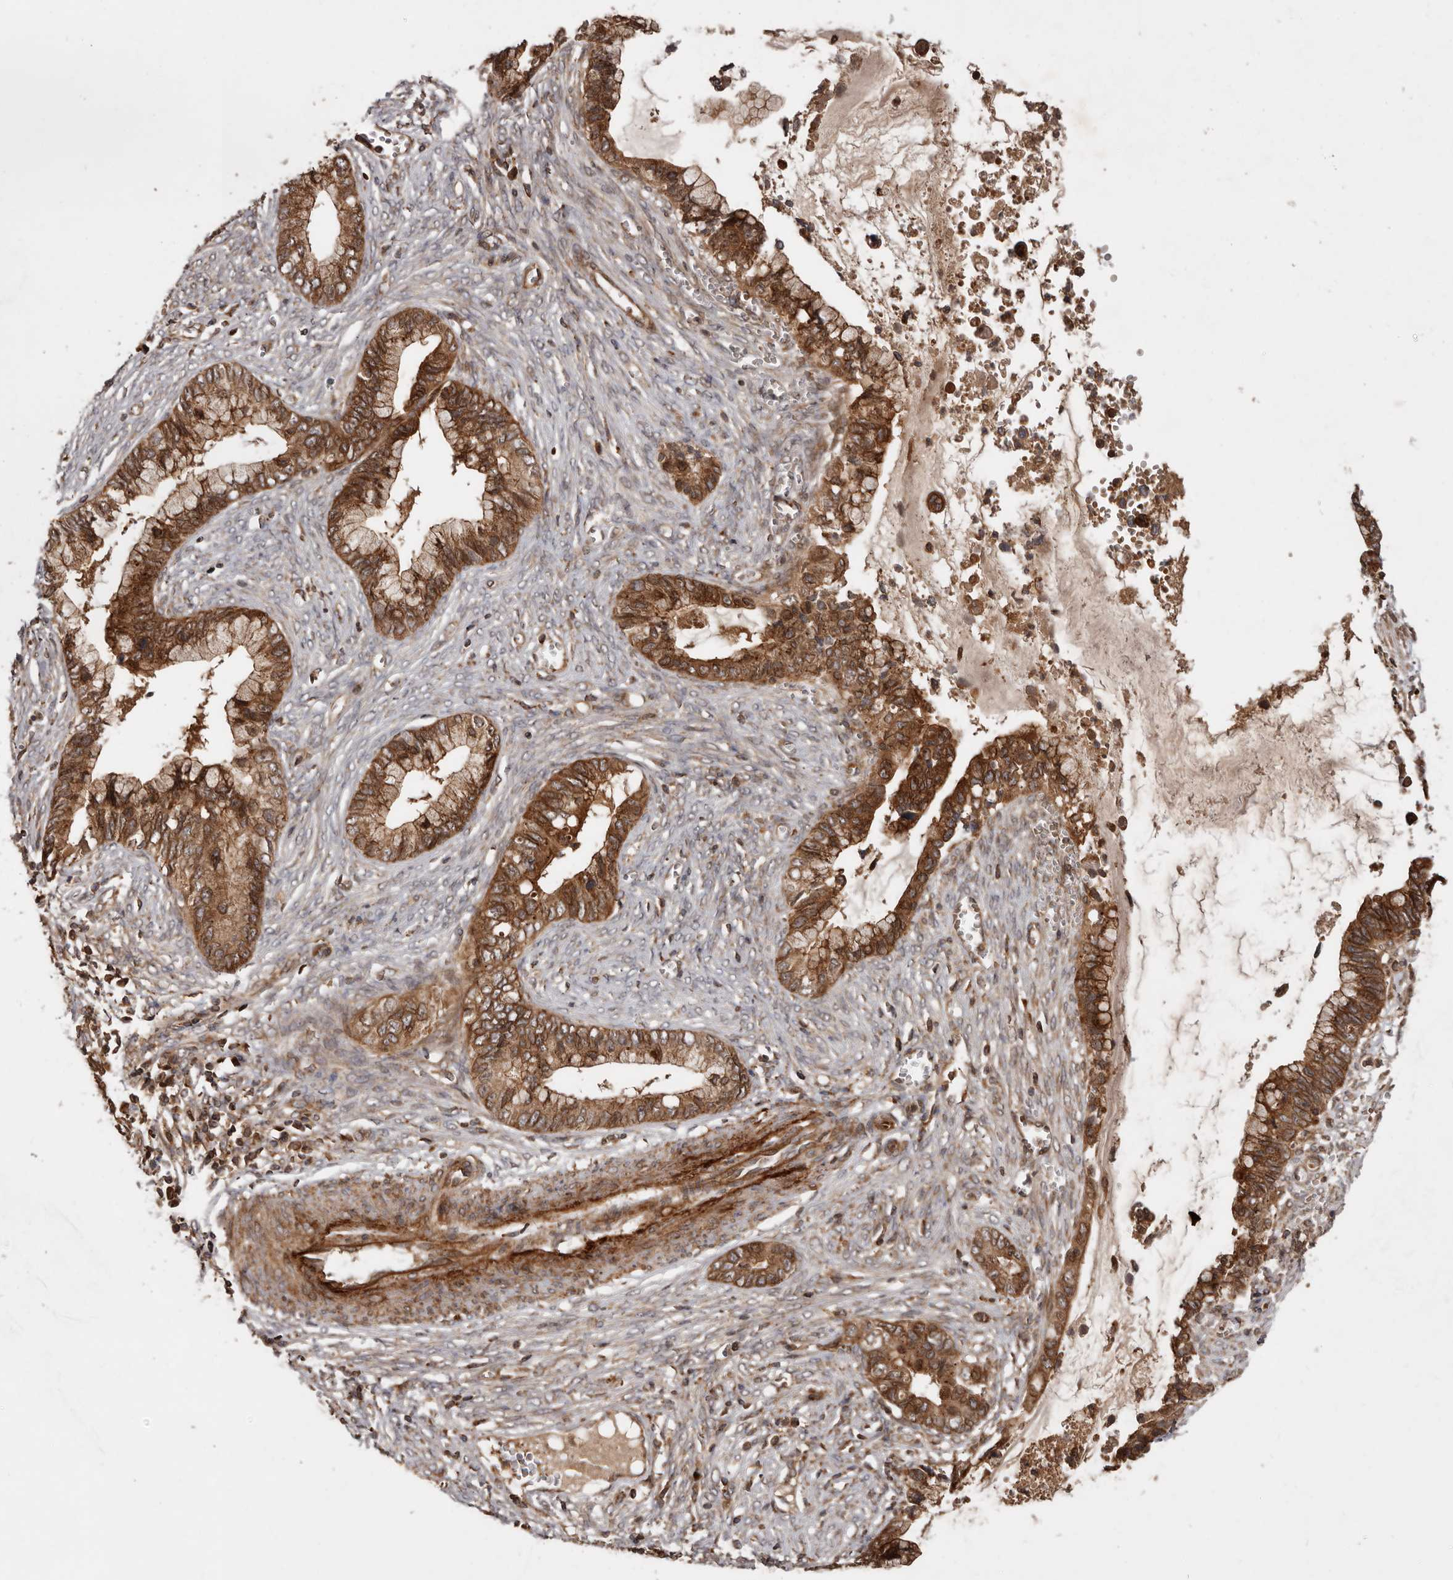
{"staining": {"intensity": "moderate", "quantity": ">75%", "location": "cytoplasmic/membranous,nuclear"}, "tissue": "cervical cancer", "cell_type": "Tumor cells", "image_type": "cancer", "snomed": [{"axis": "morphology", "description": "Adenocarcinoma, NOS"}, {"axis": "topography", "description": "Cervix"}], "caption": "Immunohistochemistry histopathology image of cervical cancer stained for a protein (brown), which demonstrates medium levels of moderate cytoplasmic/membranous and nuclear staining in about >75% of tumor cells.", "gene": "STK36", "patient": {"sex": "female", "age": 44}}